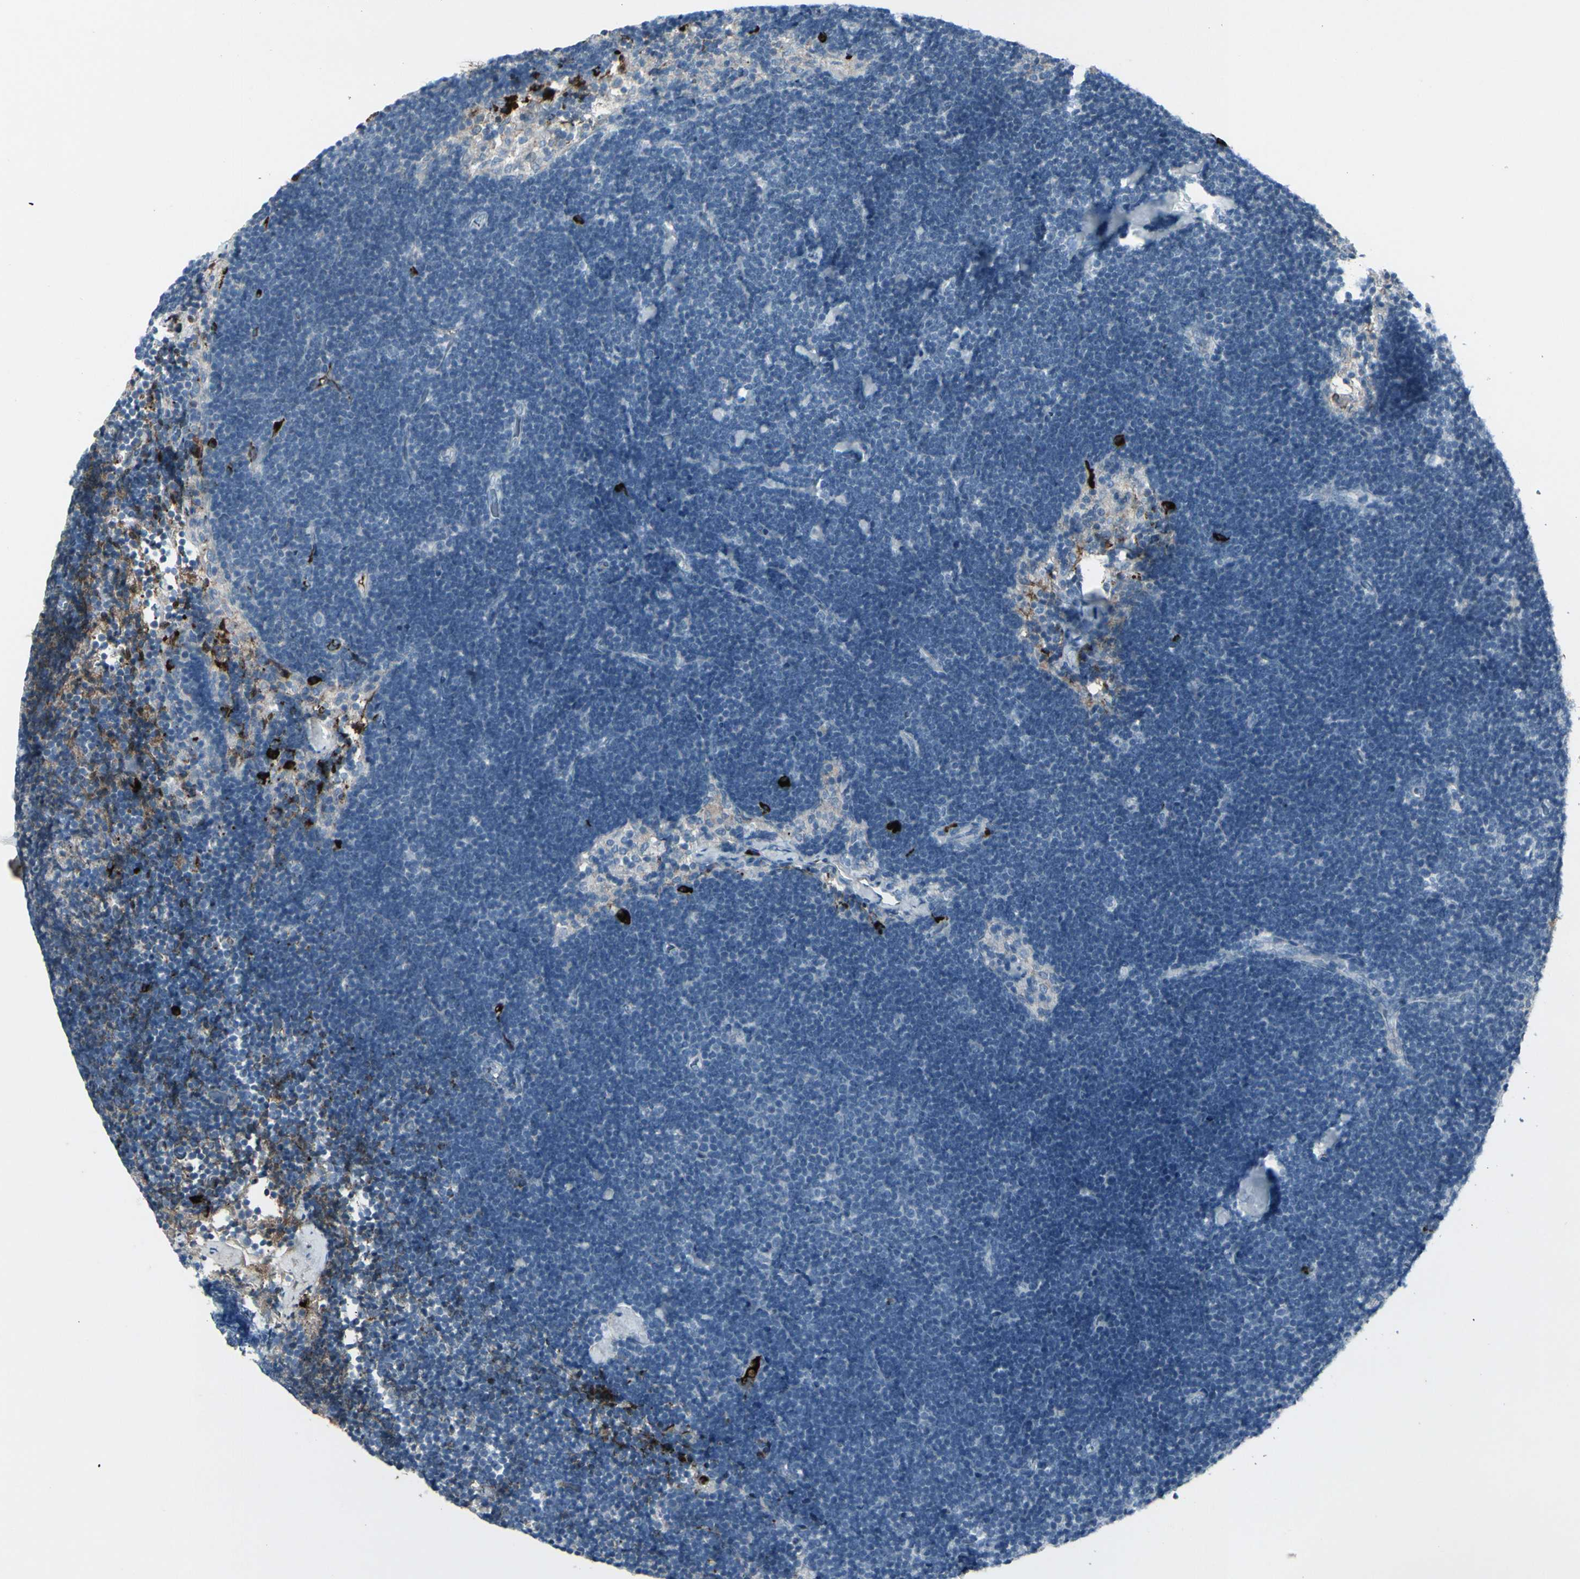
{"staining": {"intensity": "negative", "quantity": "none", "location": "none"}, "tissue": "lymph node", "cell_type": "Germinal center cells", "image_type": "normal", "snomed": [{"axis": "morphology", "description": "Normal tissue, NOS"}, {"axis": "topography", "description": "Lymph node"}], "caption": "This is an immunohistochemistry histopathology image of benign human lymph node. There is no expression in germinal center cells.", "gene": "IGHG1", "patient": {"sex": "male", "age": 63}}